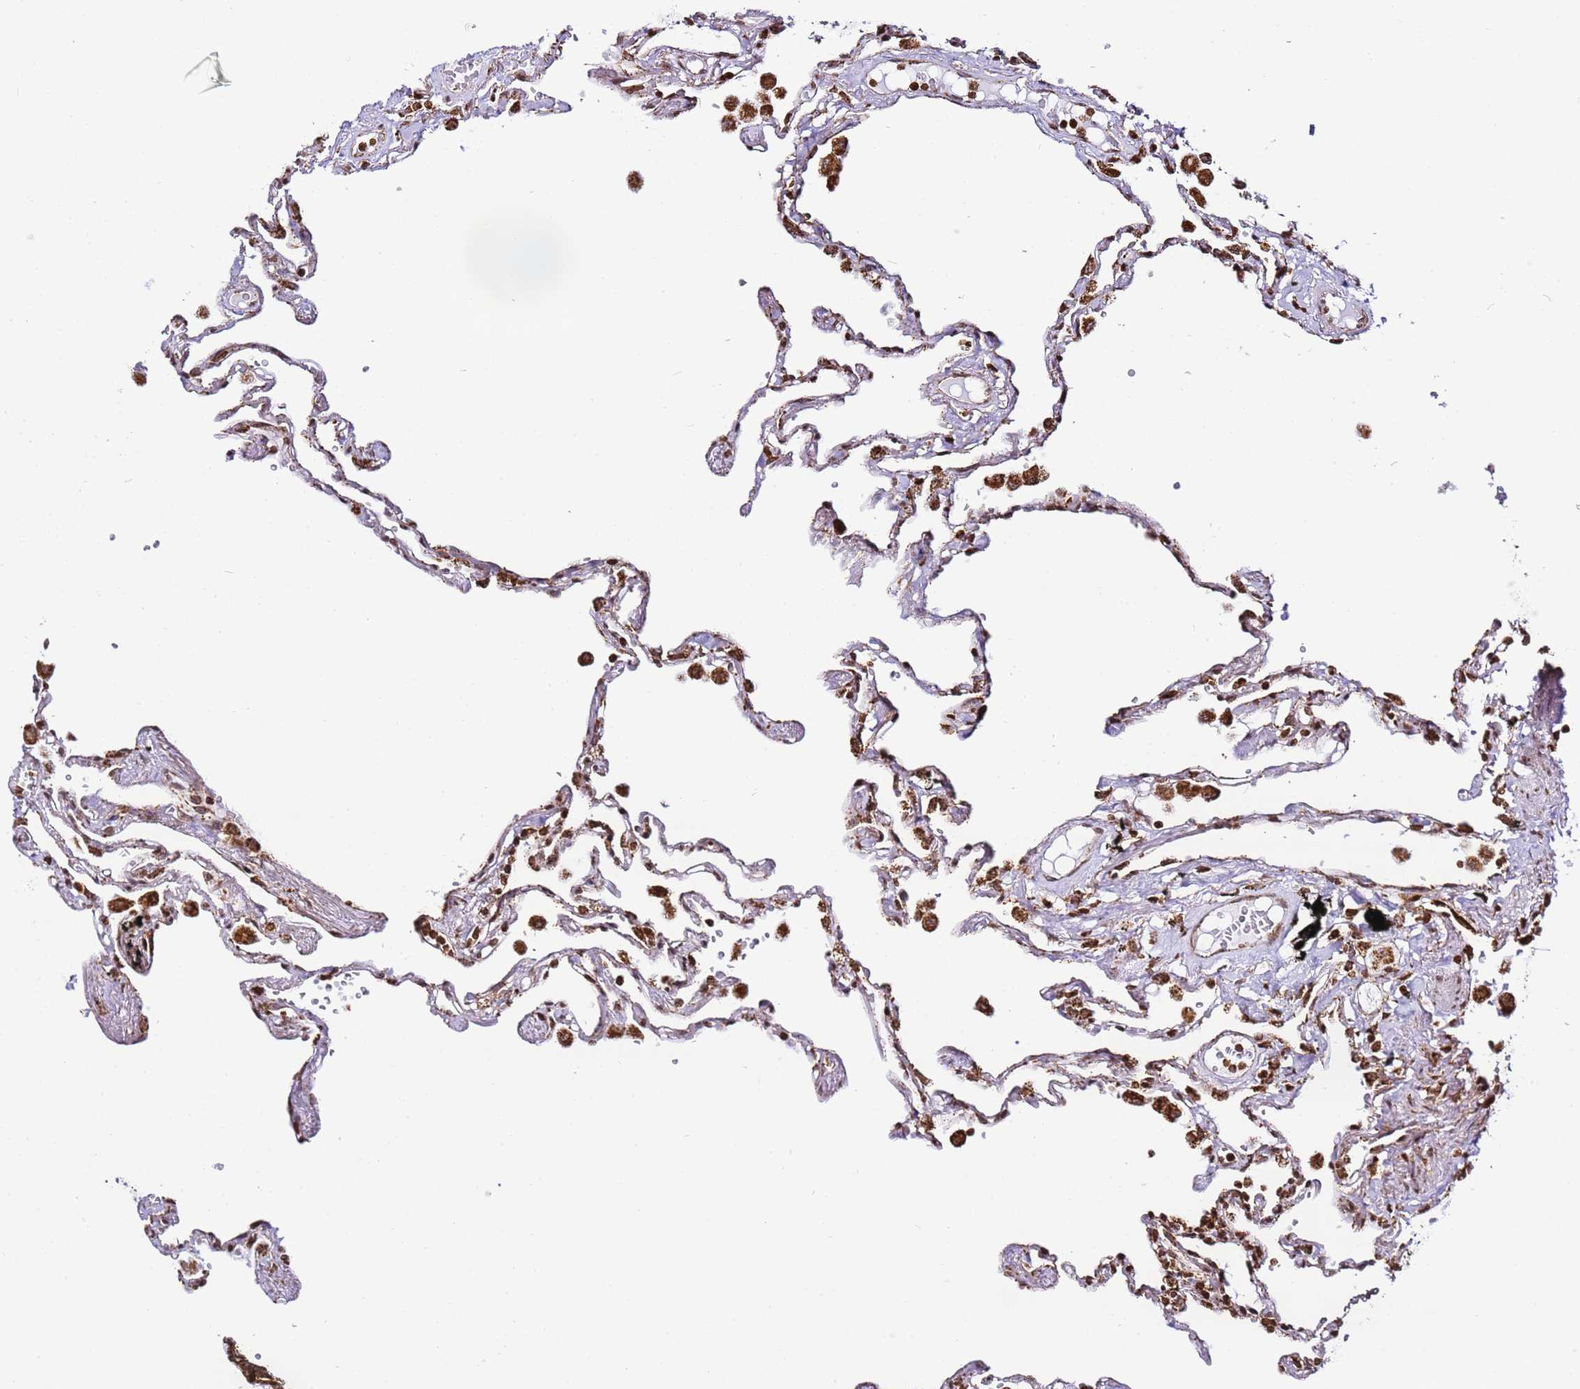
{"staining": {"intensity": "strong", "quantity": ">75%", "location": "cytoplasmic/membranous"}, "tissue": "lung", "cell_type": "Alveolar cells", "image_type": "normal", "snomed": [{"axis": "morphology", "description": "Normal tissue, NOS"}, {"axis": "topography", "description": "Lung"}], "caption": "Lung was stained to show a protein in brown. There is high levels of strong cytoplasmic/membranous positivity in about >75% of alveolar cells. (DAB IHC with brightfield microscopy, high magnification).", "gene": "HSPE1", "patient": {"sex": "female", "age": 67}}